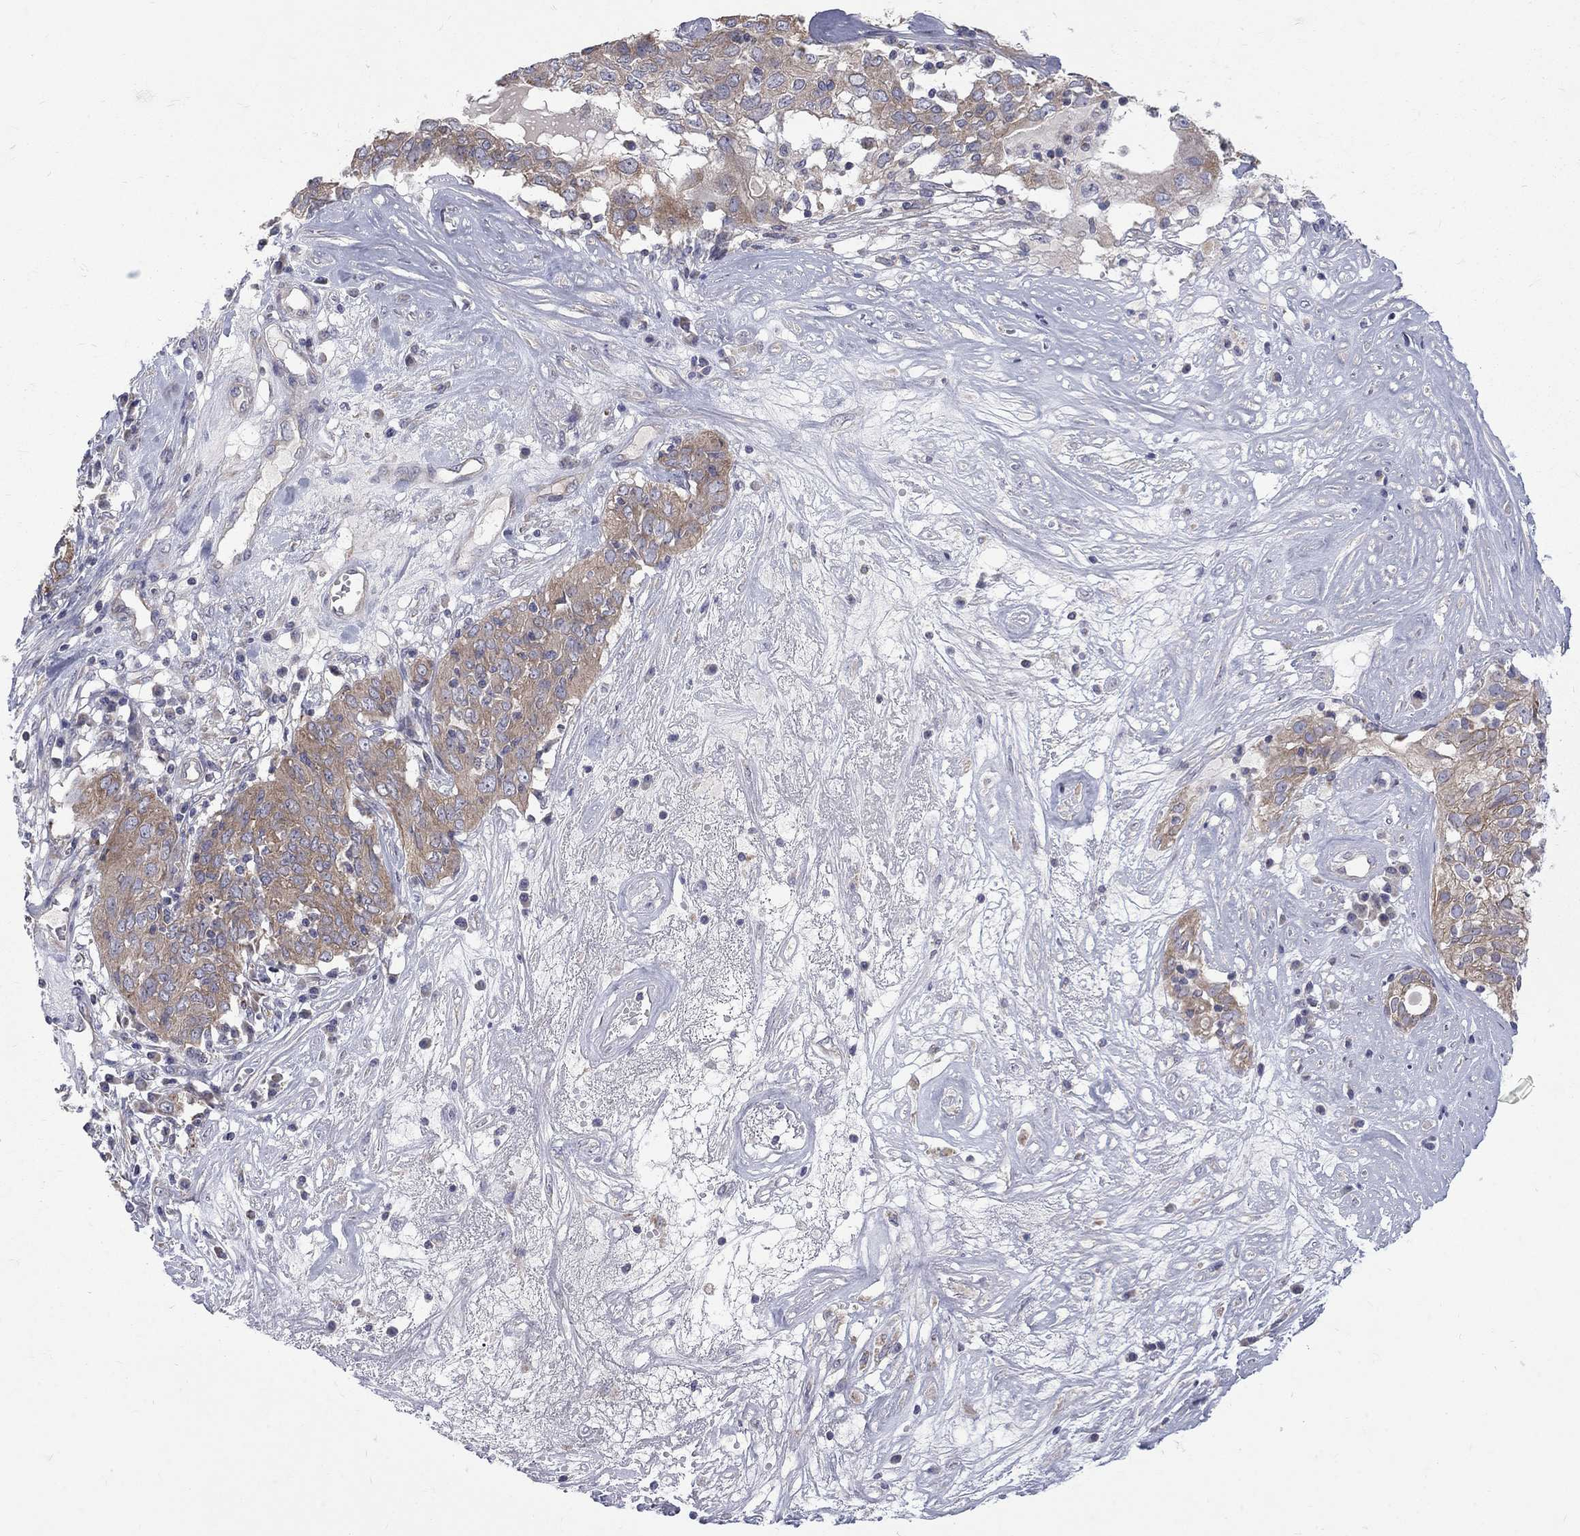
{"staining": {"intensity": "moderate", "quantity": "25%-75%", "location": "cytoplasmic/membranous"}, "tissue": "ovarian cancer", "cell_type": "Tumor cells", "image_type": "cancer", "snomed": [{"axis": "morphology", "description": "Carcinoma, endometroid"}, {"axis": "topography", "description": "Ovary"}], "caption": "Immunohistochemical staining of ovarian cancer (endometroid carcinoma) shows medium levels of moderate cytoplasmic/membranous protein staining in about 25%-75% of tumor cells. (DAB IHC, brown staining for protein, blue staining for nuclei).", "gene": "SH2B1", "patient": {"sex": "female", "age": 50}}